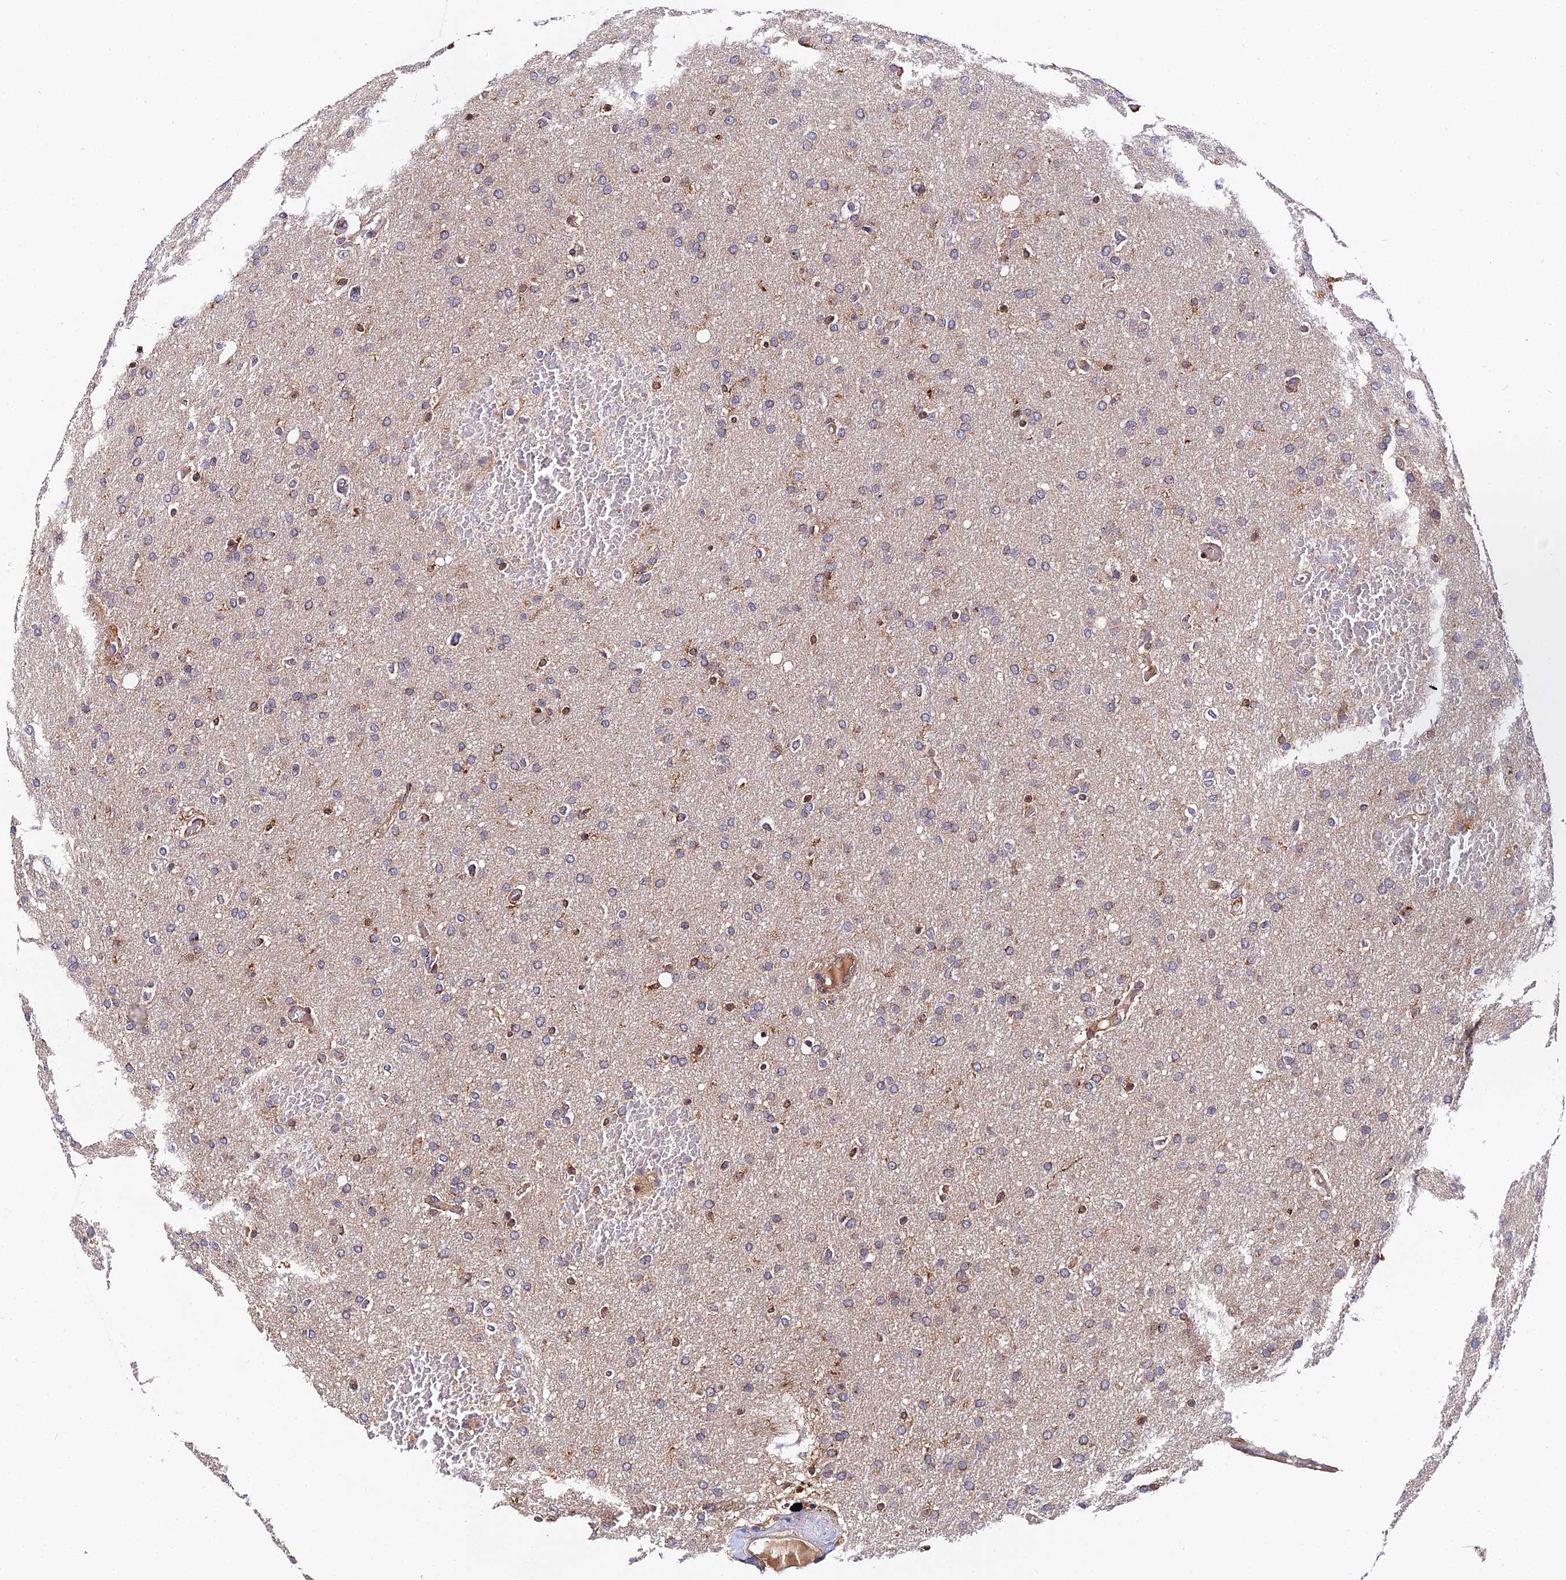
{"staining": {"intensity": "weak", "quantity": ">75%", "location": "cytoplasmic/membranous"}, "tissue": "glioma", "cell_type": "Tumor cells", "image_type": "cancer", "snomed": [{"axis": "morphology", "description": "Glioma, malignant, High grade"}, {"axis": "topography", "description": "Cerebral cortex"}], "caption": "A brown stain labels weak cytoplasmic/membranous positivity of a protein in human glioma tumor cells. (DAB IHC, brown staining for protein, blue staining for nuclei).", "gene": "ZBED8", "patient": {"sex": "female", "age": 36}}